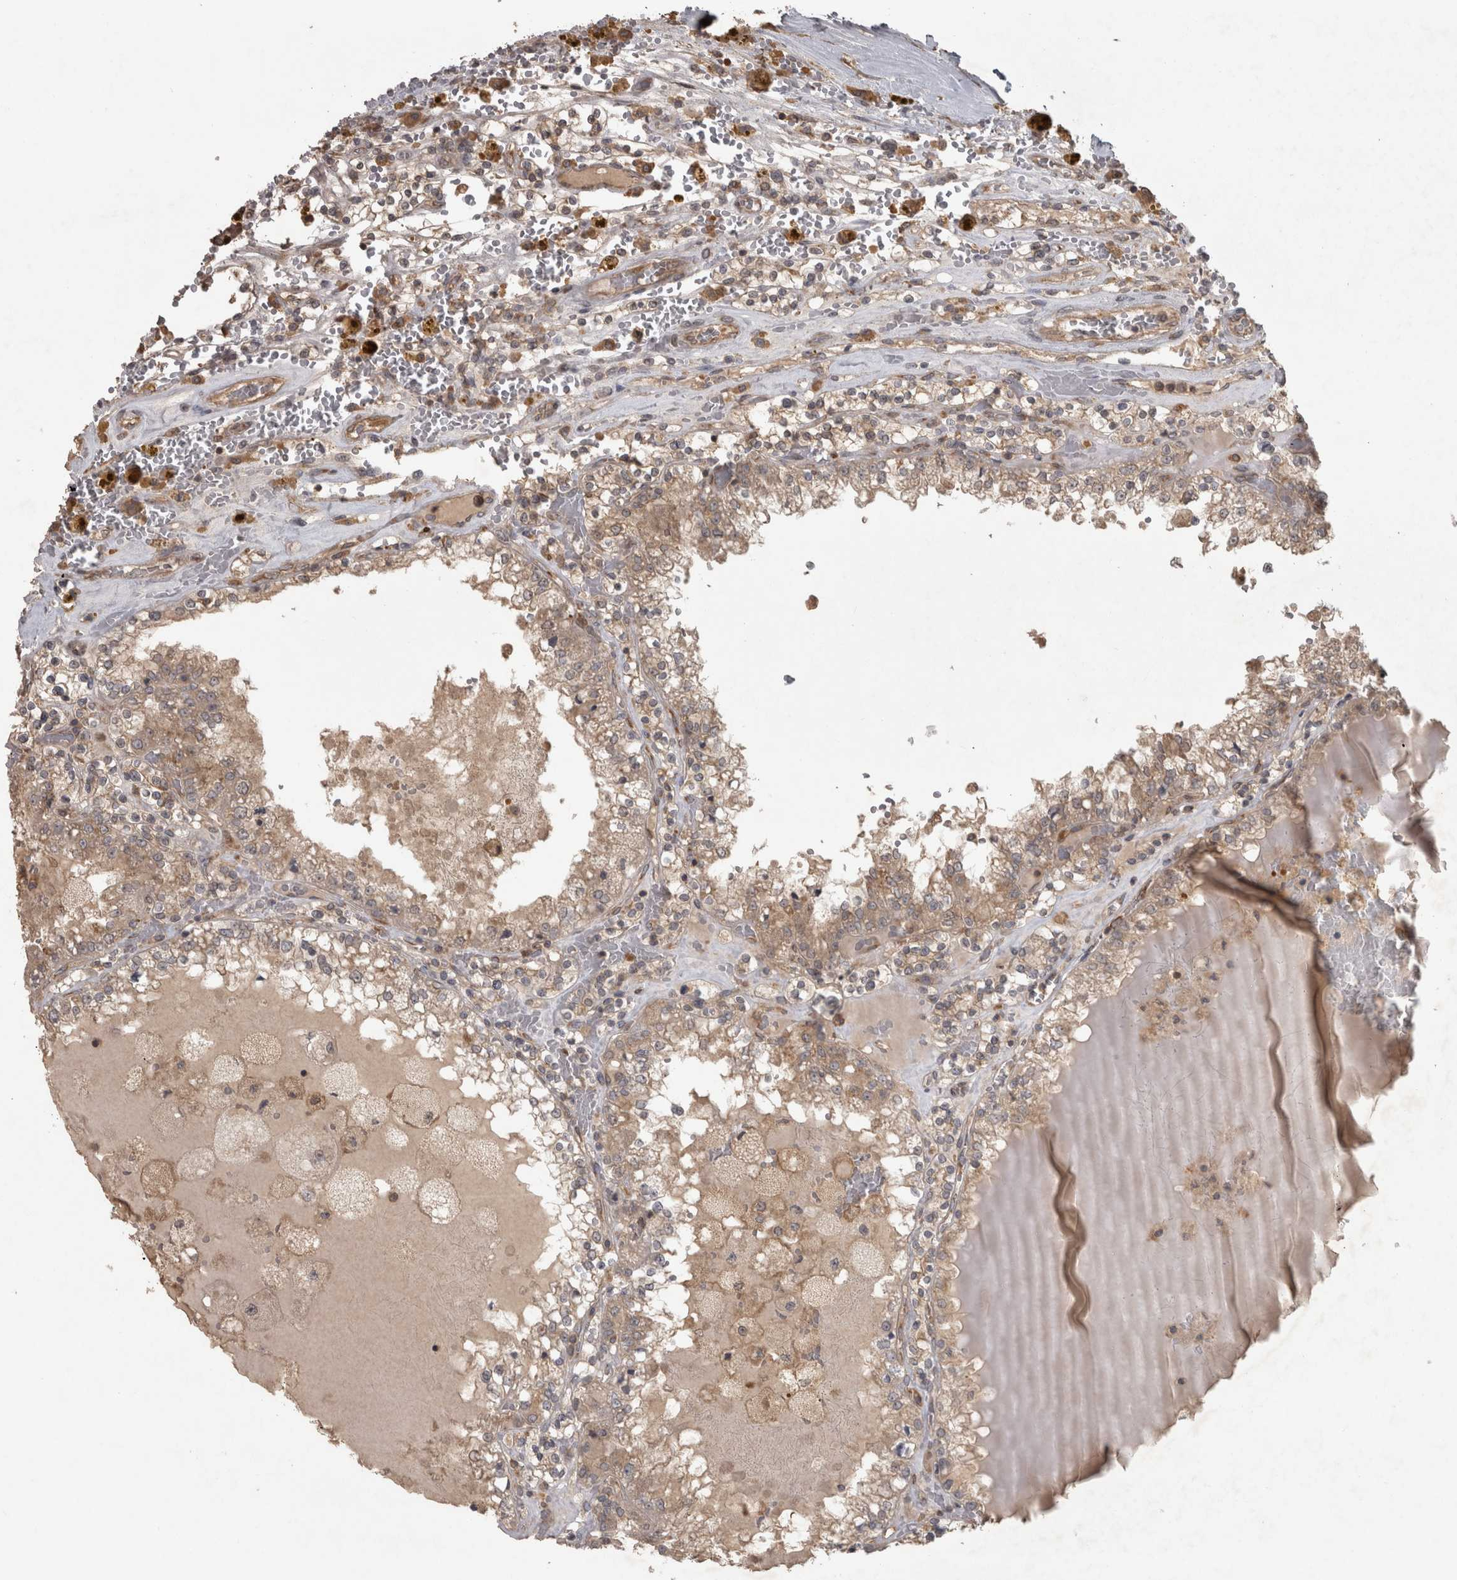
{"staining": {"intensity": "weak", "quantity": ">75%", "location": "cytoplasmic/membranous"}, "tissue": "renal cancer", "cell_type": "Tumor cells", "image_type": "cancer", "snomed": [{"axis": "morphology", "description": "Adenocarcinoma, NOS"}, {"axis": "topography", "description": "Kidney"}], "caption": "A brown stain shows weak cytoplasmic/membranous expression of a protein in adenocarcinoma (renal) tumor cells.", "gene": "MICU3", "patient": {"sex": "female", "age": 56}}